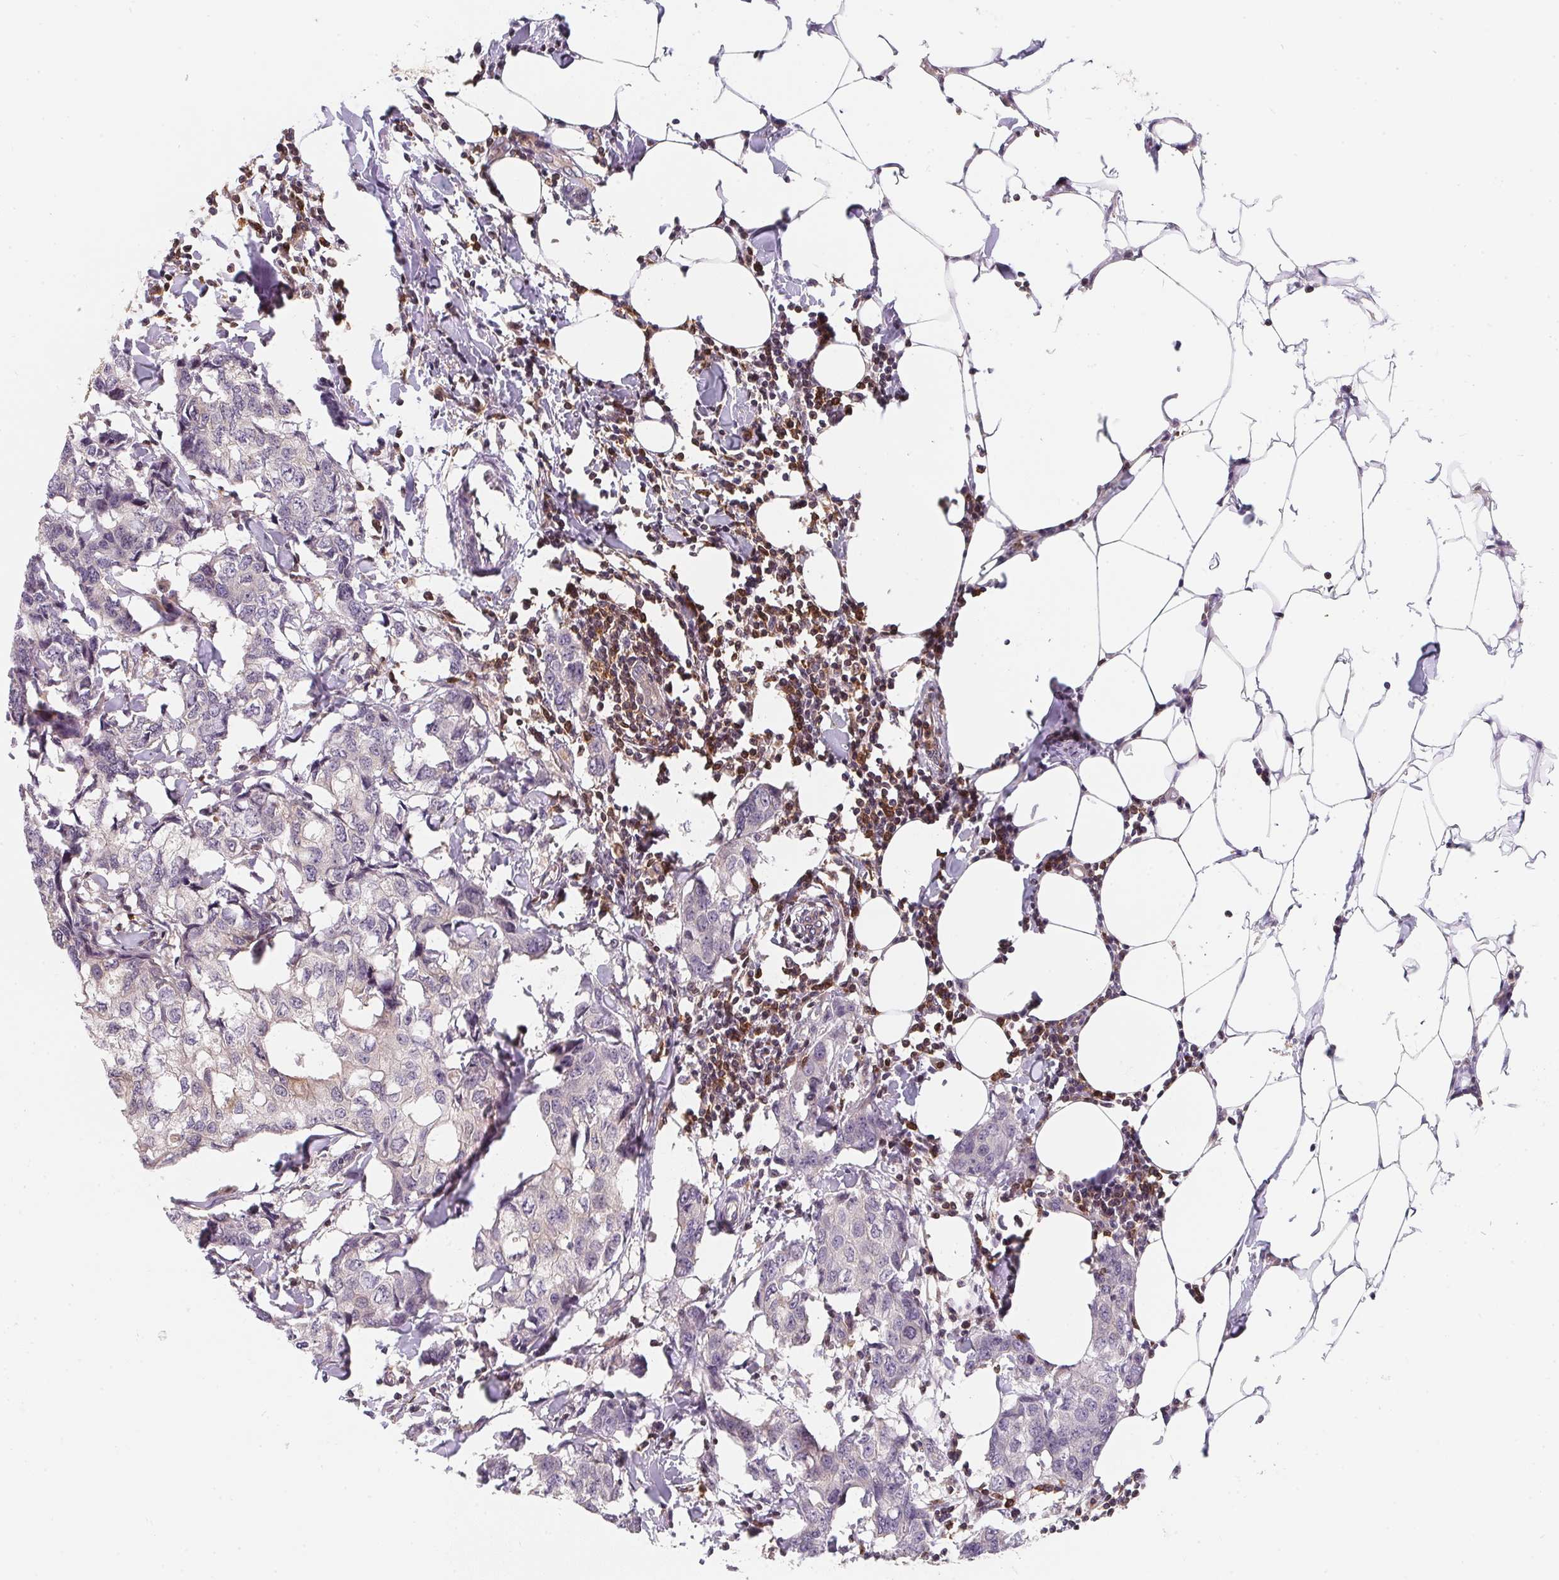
{"staining": {"intensity": "negative", "quantity": "none", "location": "none"}, "tissue": "breast cancer", "cell_type": "Tumor cells", "image_type": "cancer", "snomed": [{"axis": "morphology", "description": "Duct carcinoma"}, {"axis": "topography", "description": "Breast"}], "caption": "IHC micrograph of neoplastic tissue: human infiltrating ductal carcinoma (breast) stained with DAB (3,3'-diaminobenzidine) shows no significant protein staining in tumor cells.", "gene": "ANKRD13A", "patient": {"sex": "female", "age": 27}}